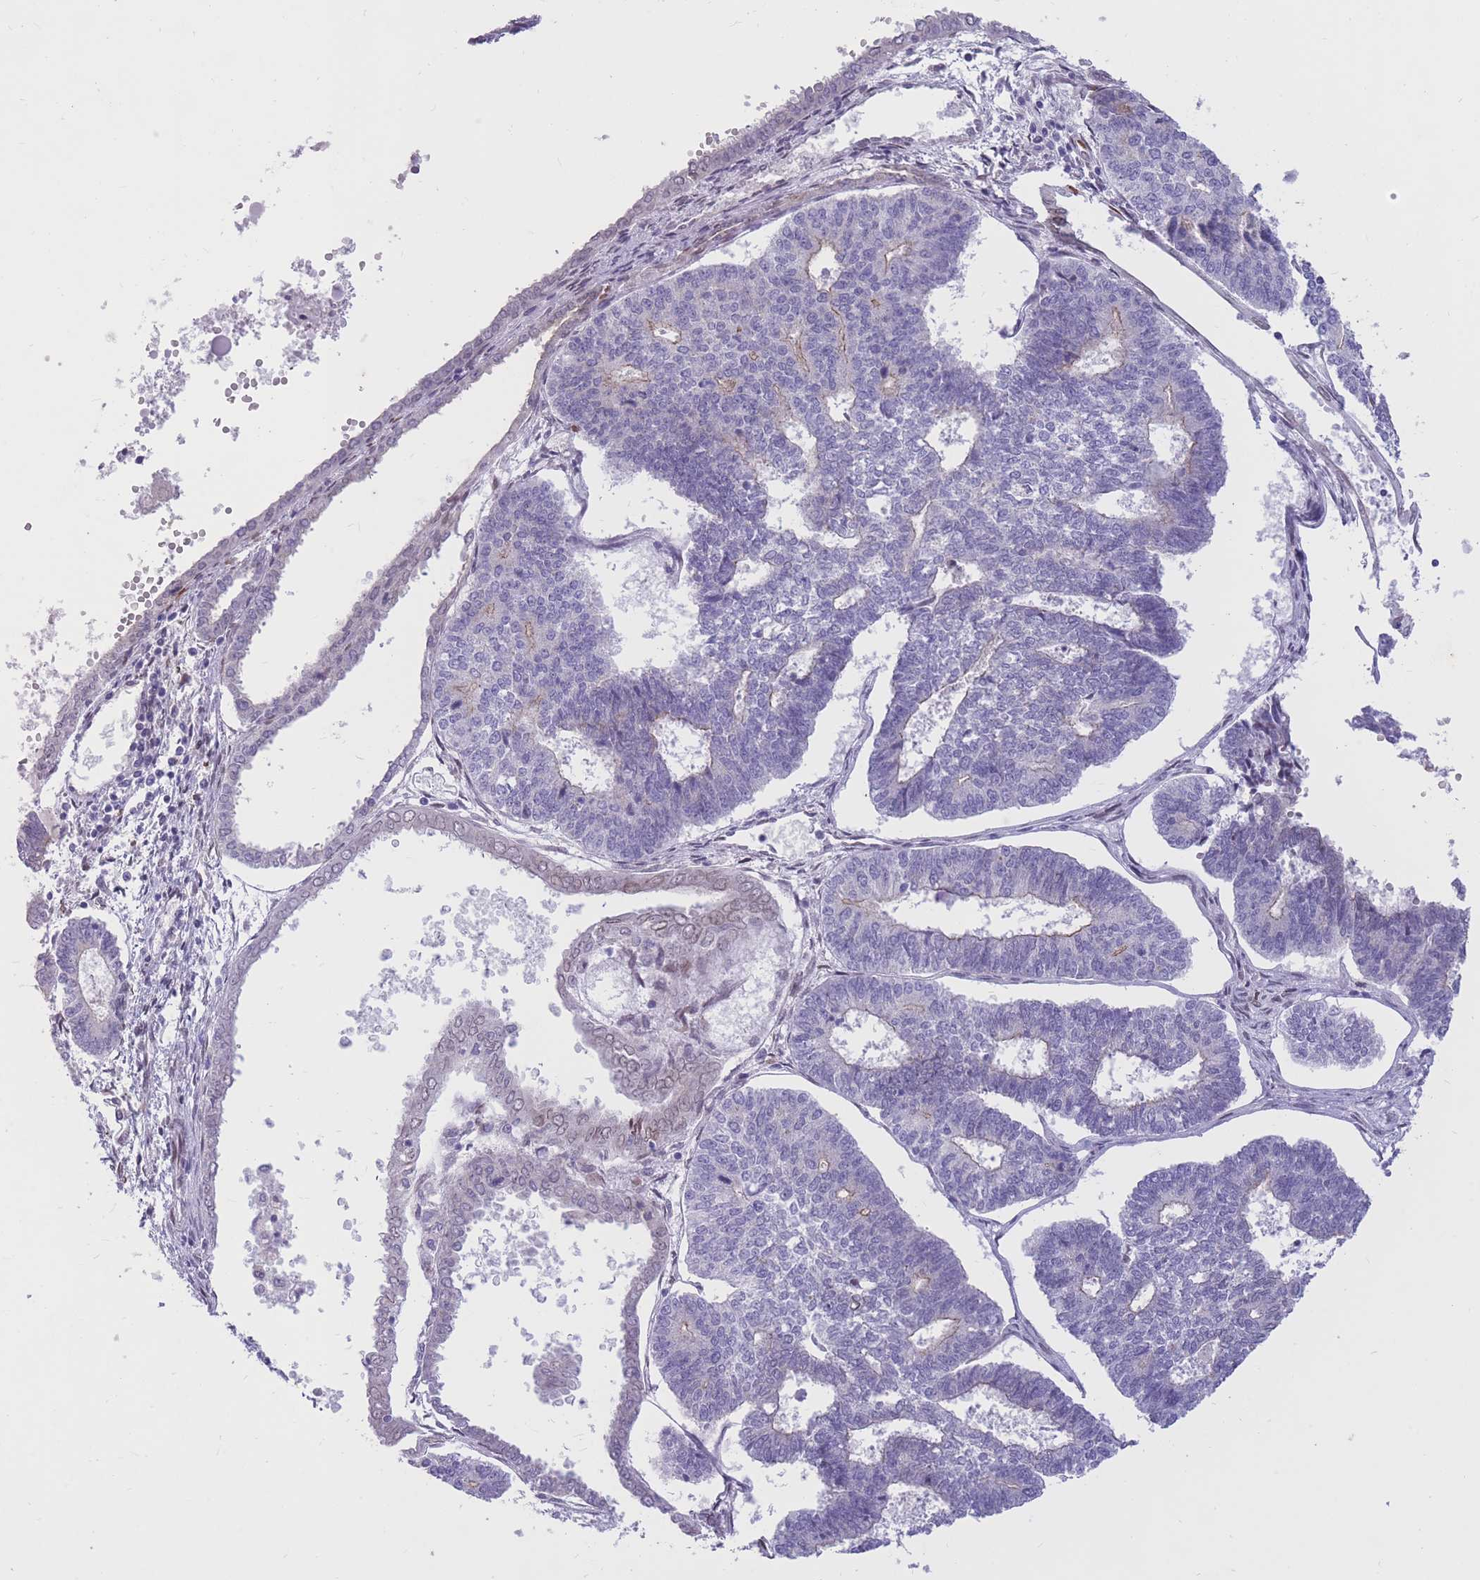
{"staining": {"intensity": "negative", "quantity": "none", "location": "none"}, "tissue": "endometrial cancer", "cell_type": "Tumor cells", "image_type": "cancer", "snomed": [{"axis": "morphology", "description": "Adenocarcinoma, NOS"}, {"axis": "topography", "description": "Endometrium"}], "caption": "A photomicrograph of human endometrial cancer is negative for staining in tumor cells. Brightfield microscopy of immunohistochemistry (IHC) stained with DAB (brown) and hematoxylin (blue), captured at high magnification.", "gene": "HOOK2", "patient": {"sex": "female", "age": 70}}